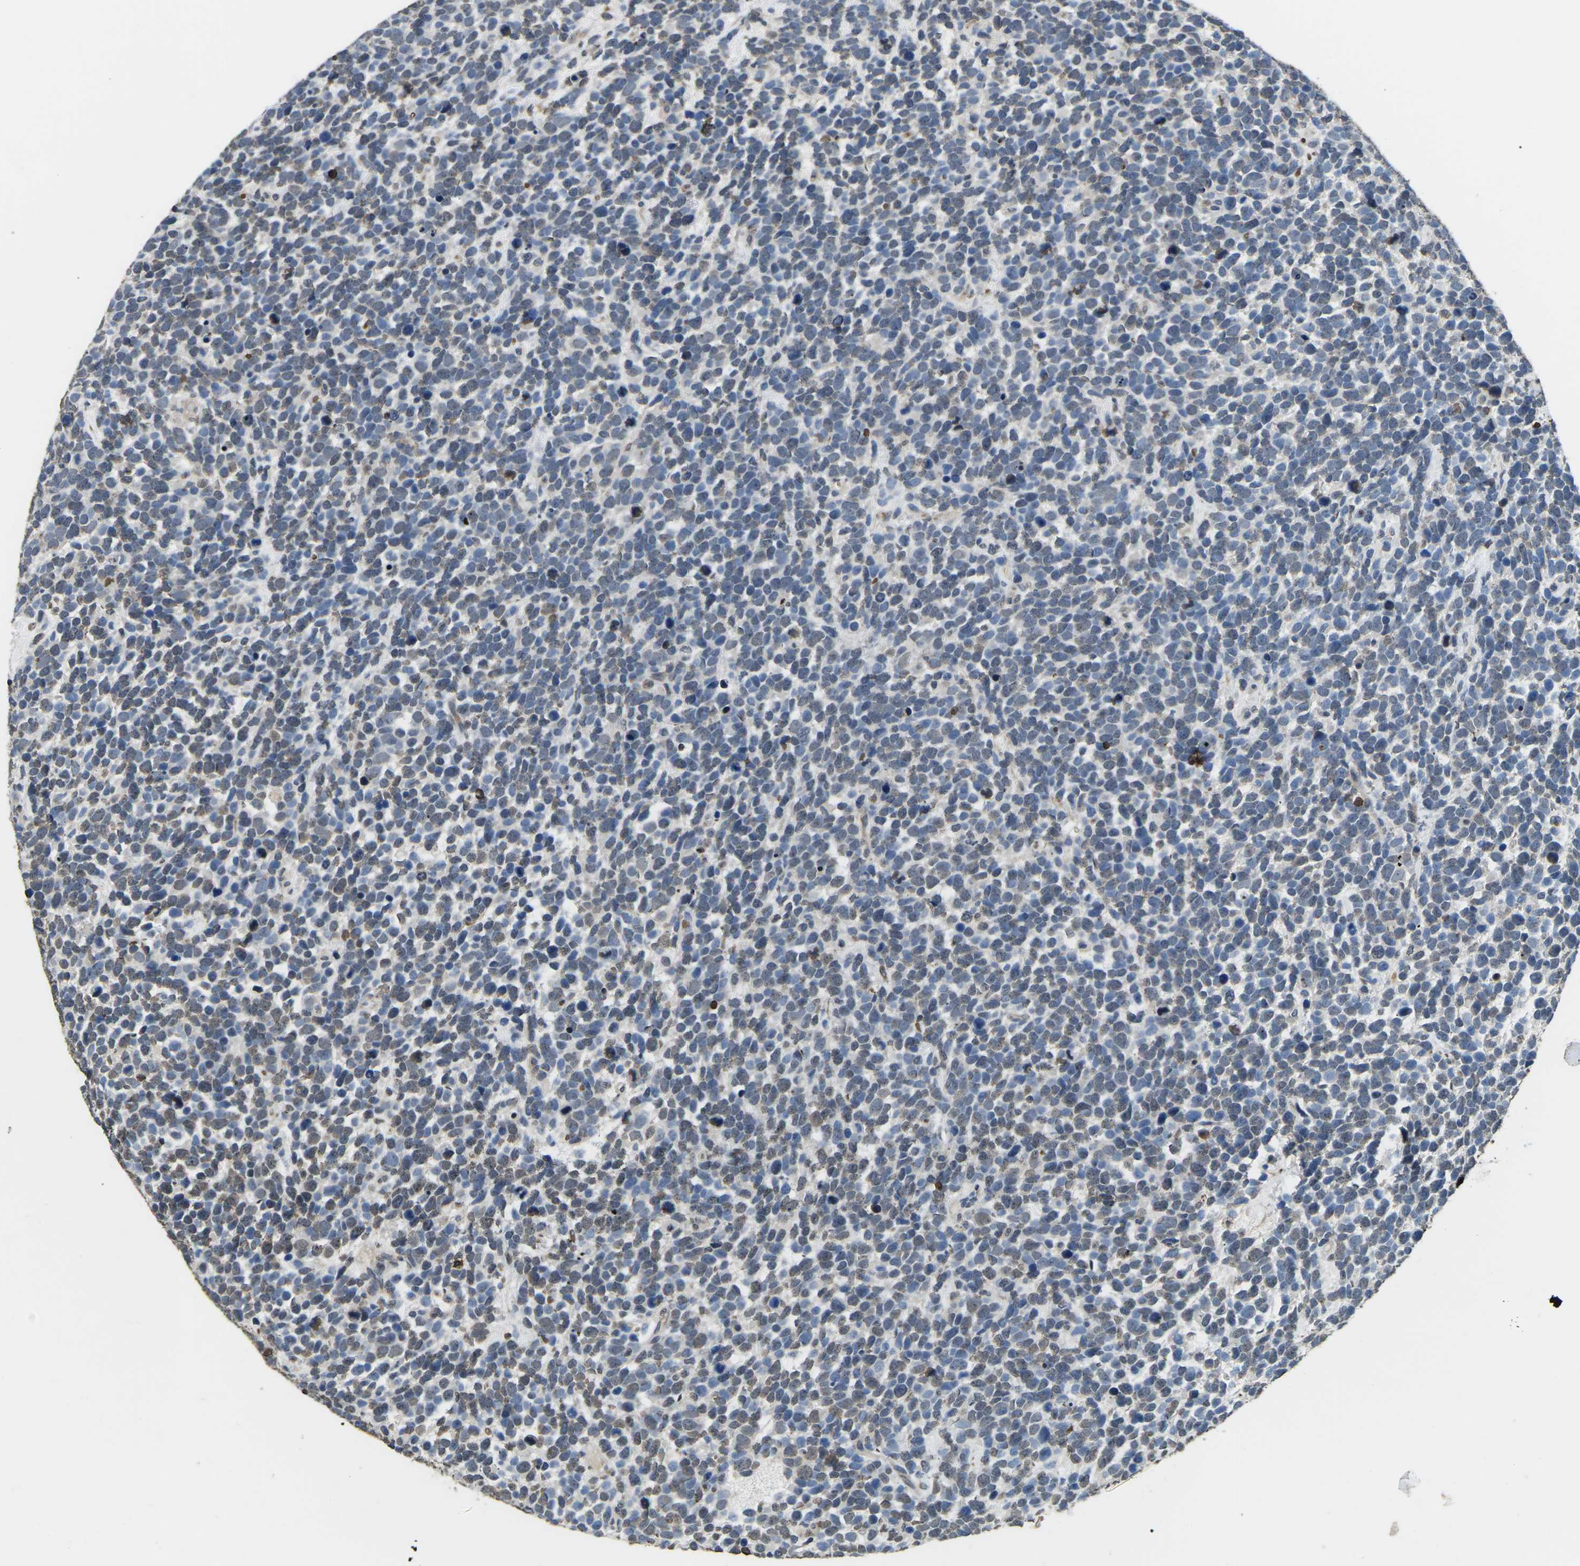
{"staining": {"intensity": "weak", "quantity": "<25%", "location": "nuclear"}, "tissue": "urothelial cancer", "cell_type": "Tumor cells", "image_type": "cancer", "snomed": [{"axis": "morphology", "description": "Urothelial carcinoma, High grade"}, {"axis": "topography", "description": "Urinary bladder"}], "caption": "Tumor cells show no significant protein staining in urothelial carcinoma (high-grade).", "gene": "SCNN1B", "patient": {"sex": "female", "age": 82}}